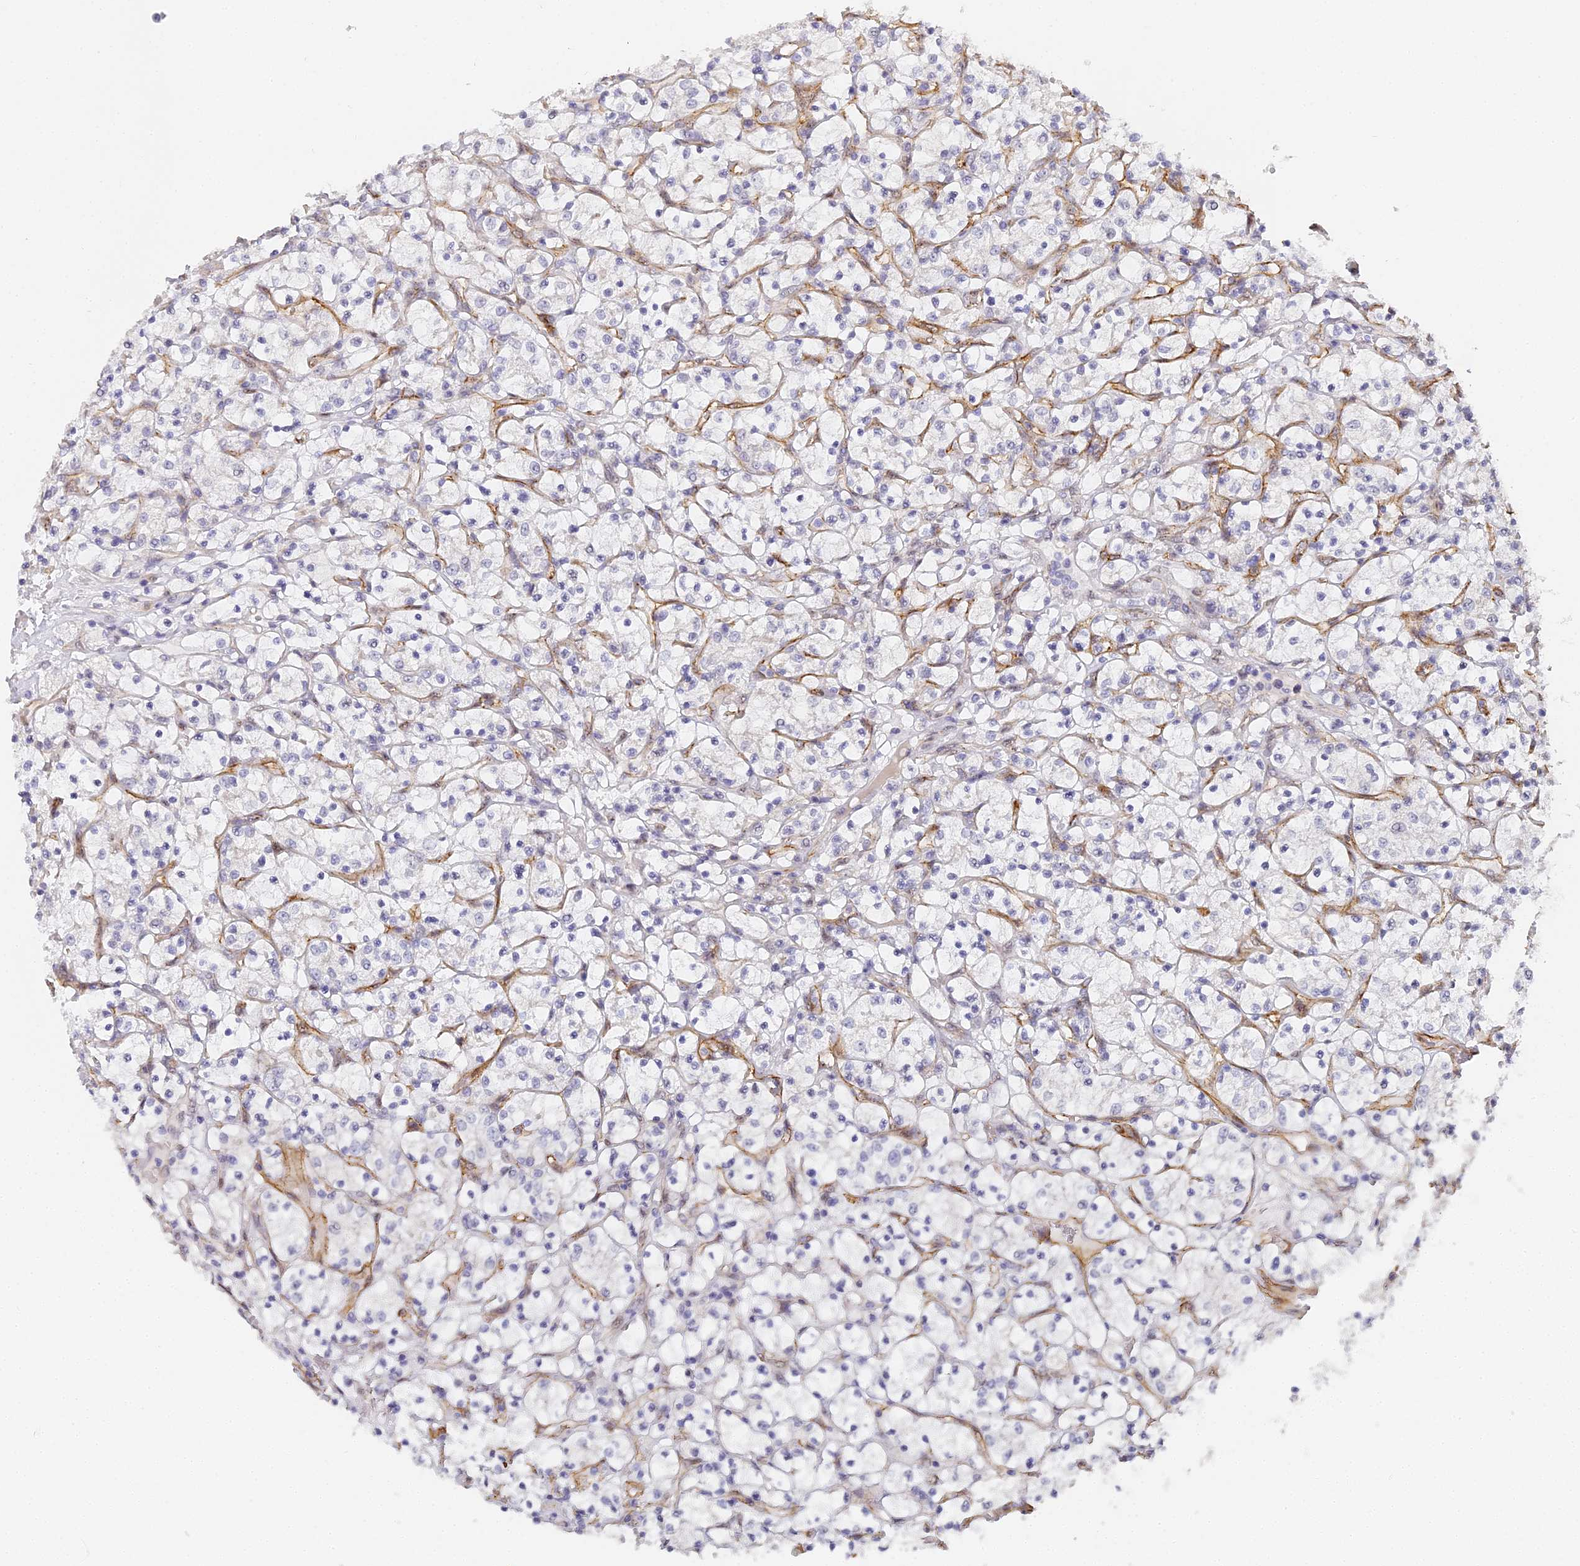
{"staining": {"intensity": "negative", "quantity": "none", "location": "none"}, "tissue": "renal cancer", "cell_type": "Tumor cells", "image_type": "cancer", "snomed": [{"axis": "morphology", "description": "Adenocarcinoma, NOS"}, {"axis": "topography", "description": "Kidney"}], "caption": "This image is of renal adenocarcinoma stained with immunohistochemistry to label a protein in brown with the nuclei are counter-stained blue. There is no positivity in tumor cells.", "gene": "GJA1", "patient": {"sex": "female", "age": 69}}